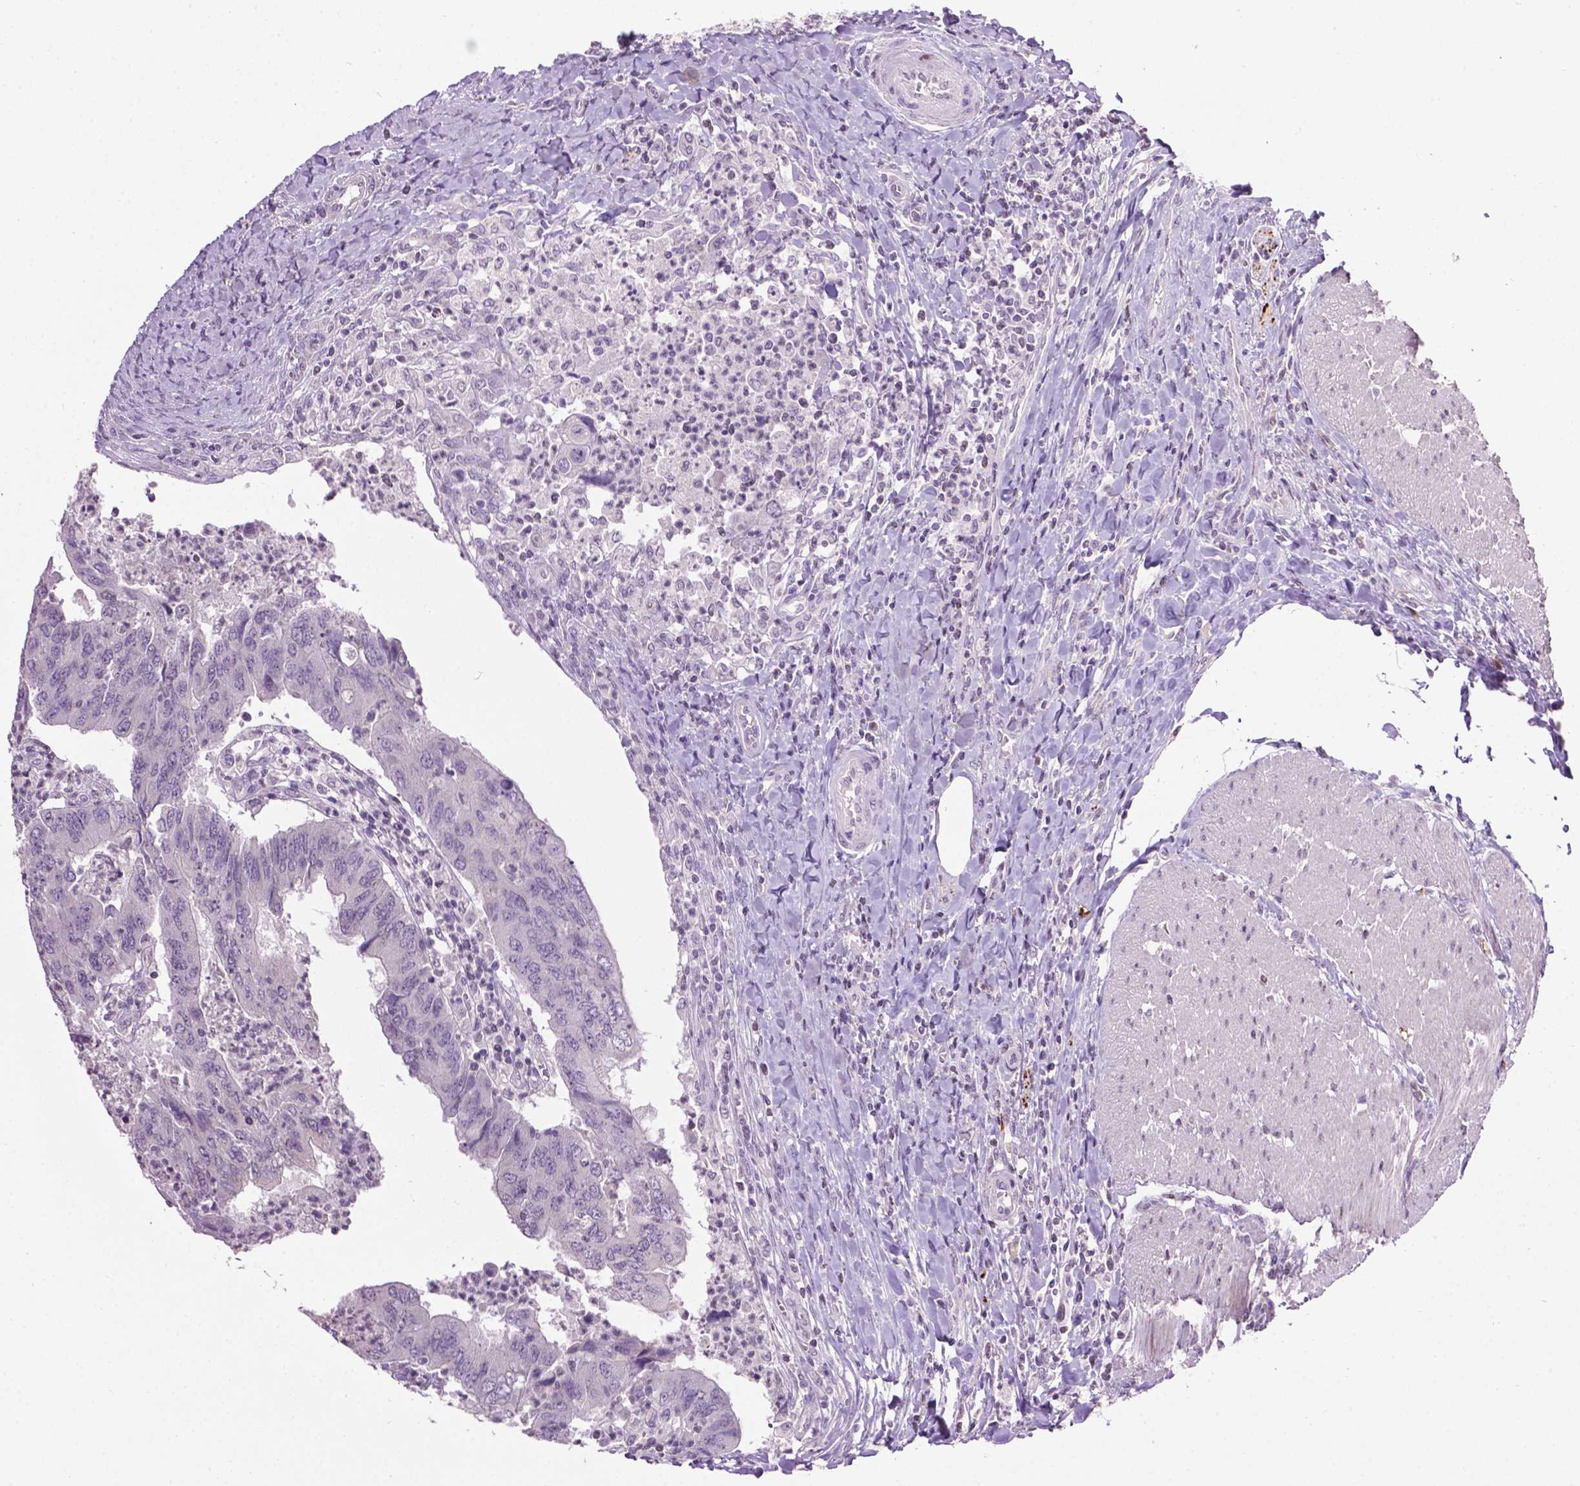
{"staining": {"intensity": "negative", "quantity": "none", "location": "none"}, "tissue": "colorectal cancer", "cell_type": "Tumor cells", "image_type": "cancer", "snomed": [{"axis": "morphology", "description": "Adenocarcinoma, NOS"}, {"axis": "topography", "description": "Colon"}], "caption": "DAB (3,3'-diaminobenzidine) immunohistochemical staining of colorectal adenocarcinoma displays no significant expression in tumor cells.", "gene": "TH", "patient": {"sex": "female", "age": 67}}